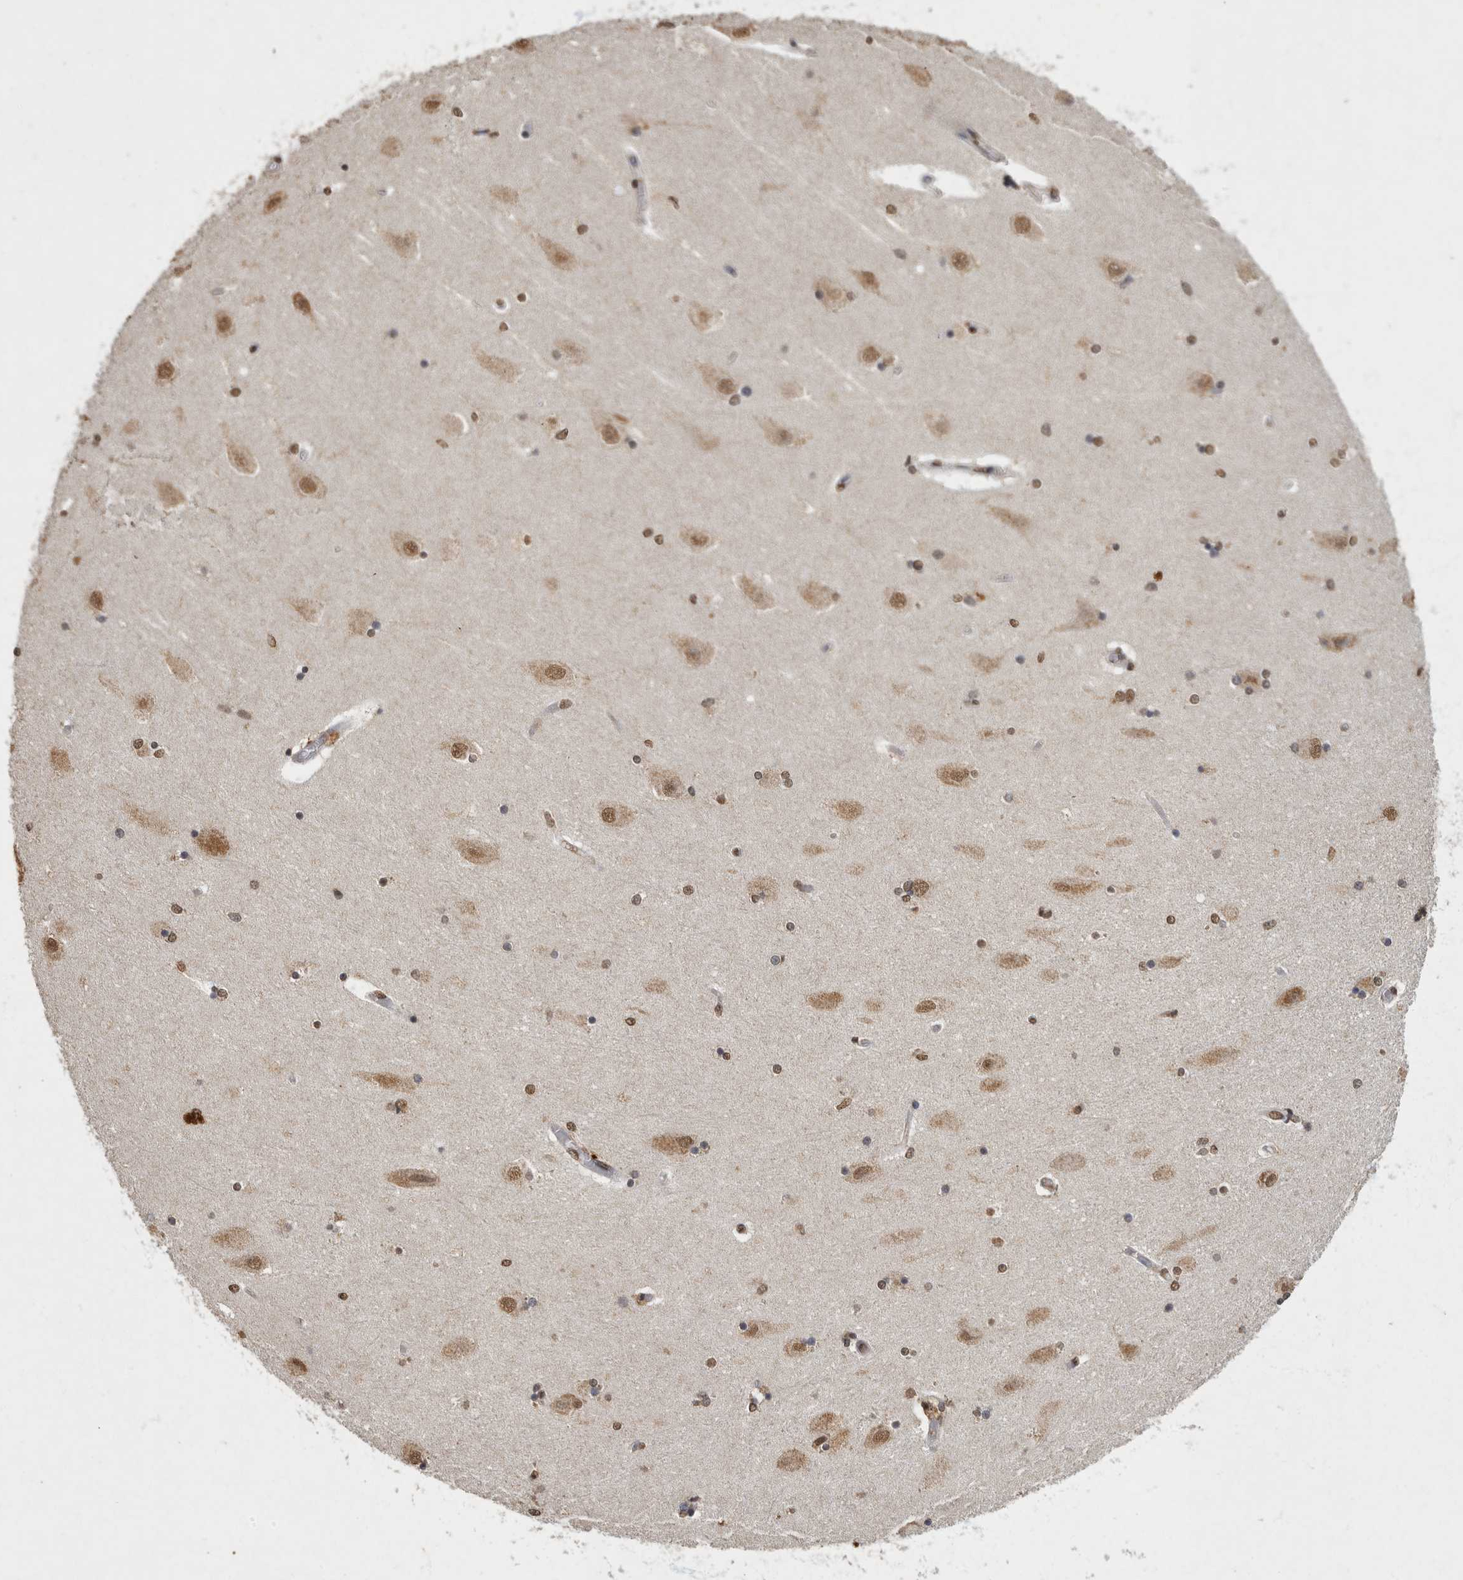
{"staining": {"intensity": "moderate", "quantity": "25%-75%", "location": "nuclear"}, "tissue": "hippocampus", "cell_type": "Glial cells", "image_type": "normal", "snomed": [{"axis": "morphology", "description": "Normal tissue, NOS"}, {"axis": "topography", "description": "Hippocampus"}], "caption": "This is a histology image of immunohistochemistry (IHC) staining of unremarkable hippocampus, which shows moderate staining in the nuclear of glial cells.", "gene": "NBL1", "patient": {"sex": "female", "age": 54}}